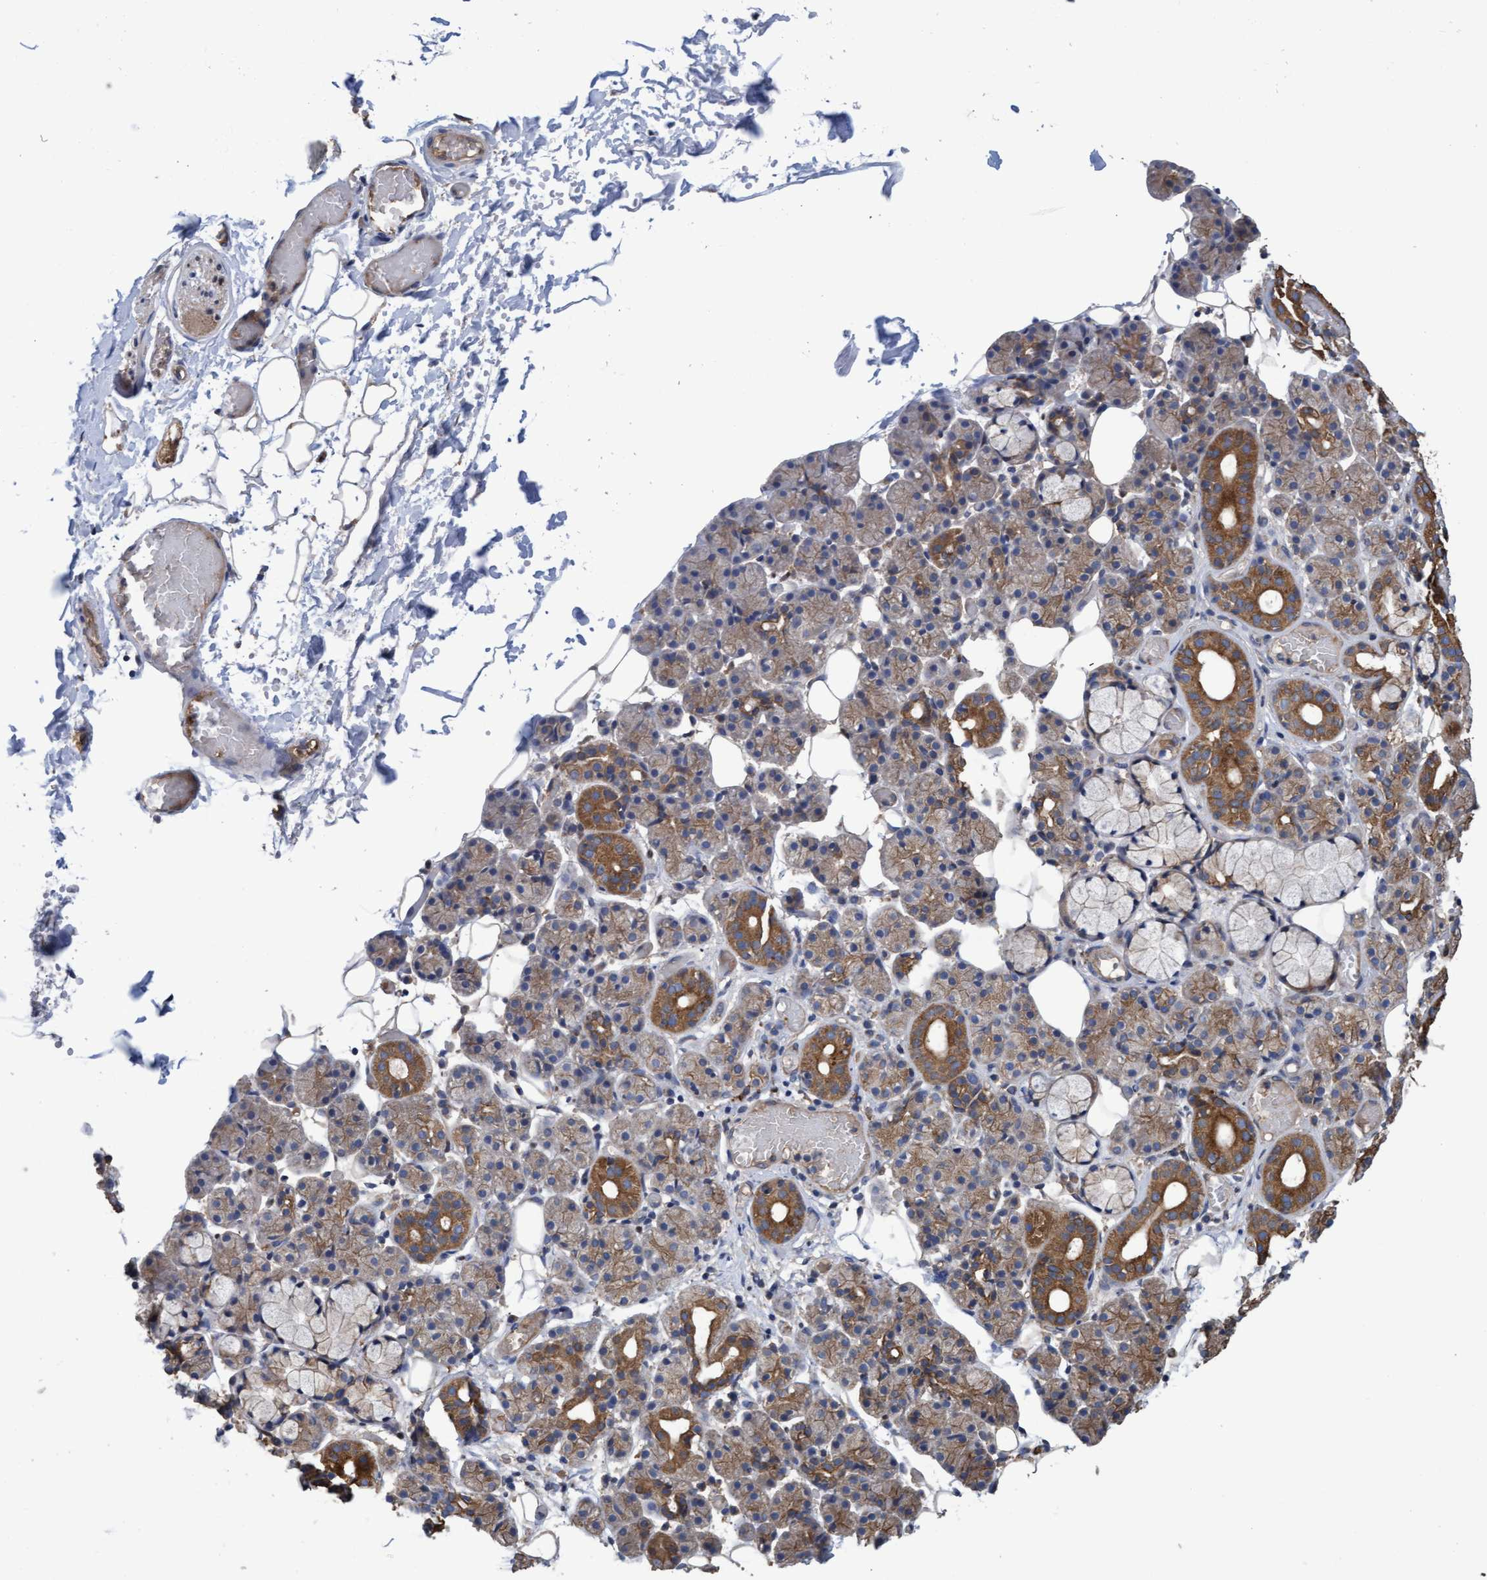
{"staining": {"intensity": "moderate", "quantity": "25%-75%", "location": "cytoplasmic/membranous"}, "tissue": "salivary gland", "cell_type": "Glandular cells", "image_type": "normal", "snomed": [{"axis": "morphology", "description": "Normal tissue, NOS"}, {"axis": "topography", "description": "Salivary gland"}], "caption": "IHC micrograph of unremarkable salivary gland stained for a protein (brown), which displays medium levels of moderate cytoplasmic/membranous positivity in approximately 25%-75% of glandular cells.", "gene": "MRPL38", "patient": {"sex": "male", "age": 69}}